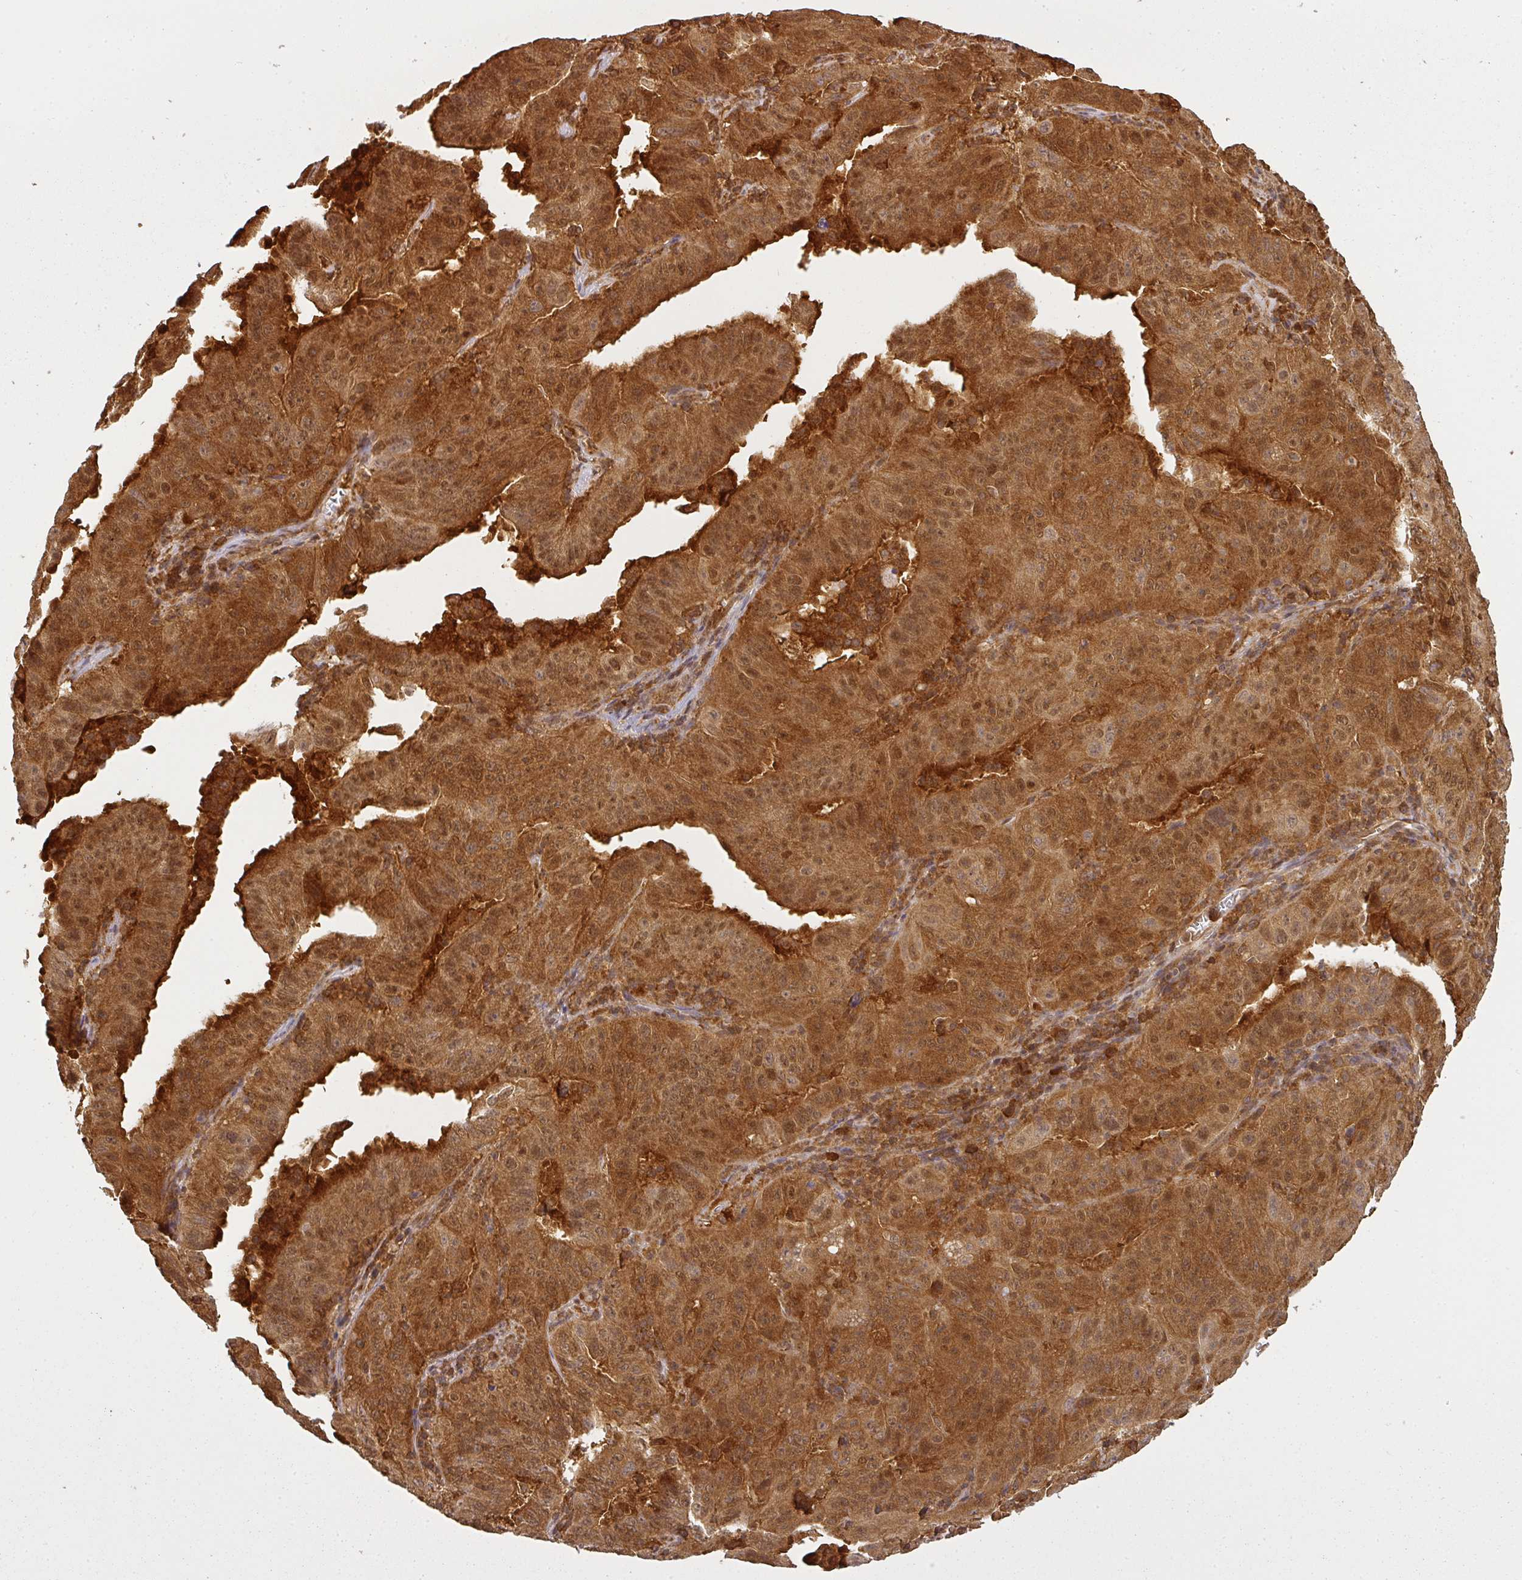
{"staining": {"intensity": "strong", "quantity": ">75%", "location": "cytoplasmic/membranous,nuclear"}, "tissue": "pancreatic cancer", "cell_type": "Tumor cells", "image_type": "cancer", "snomed": [{"axis": "morphology", "description": "Adenocarcinoma, NOS"}, {"axis": "topography", "description": "Pancreas"}], "caption": "A high amount of strong cytoplasmic/membranous and nuclear positivity is present in about >75% of tumor cells in pancreatic cancer tissue. The staining was performed using DAB, with brown indicating positive protein expression. Nuclei are stained blue with hematoxylin.", "gene": "PPP6R3", "patient": {"sex": "male", "age": 63}}